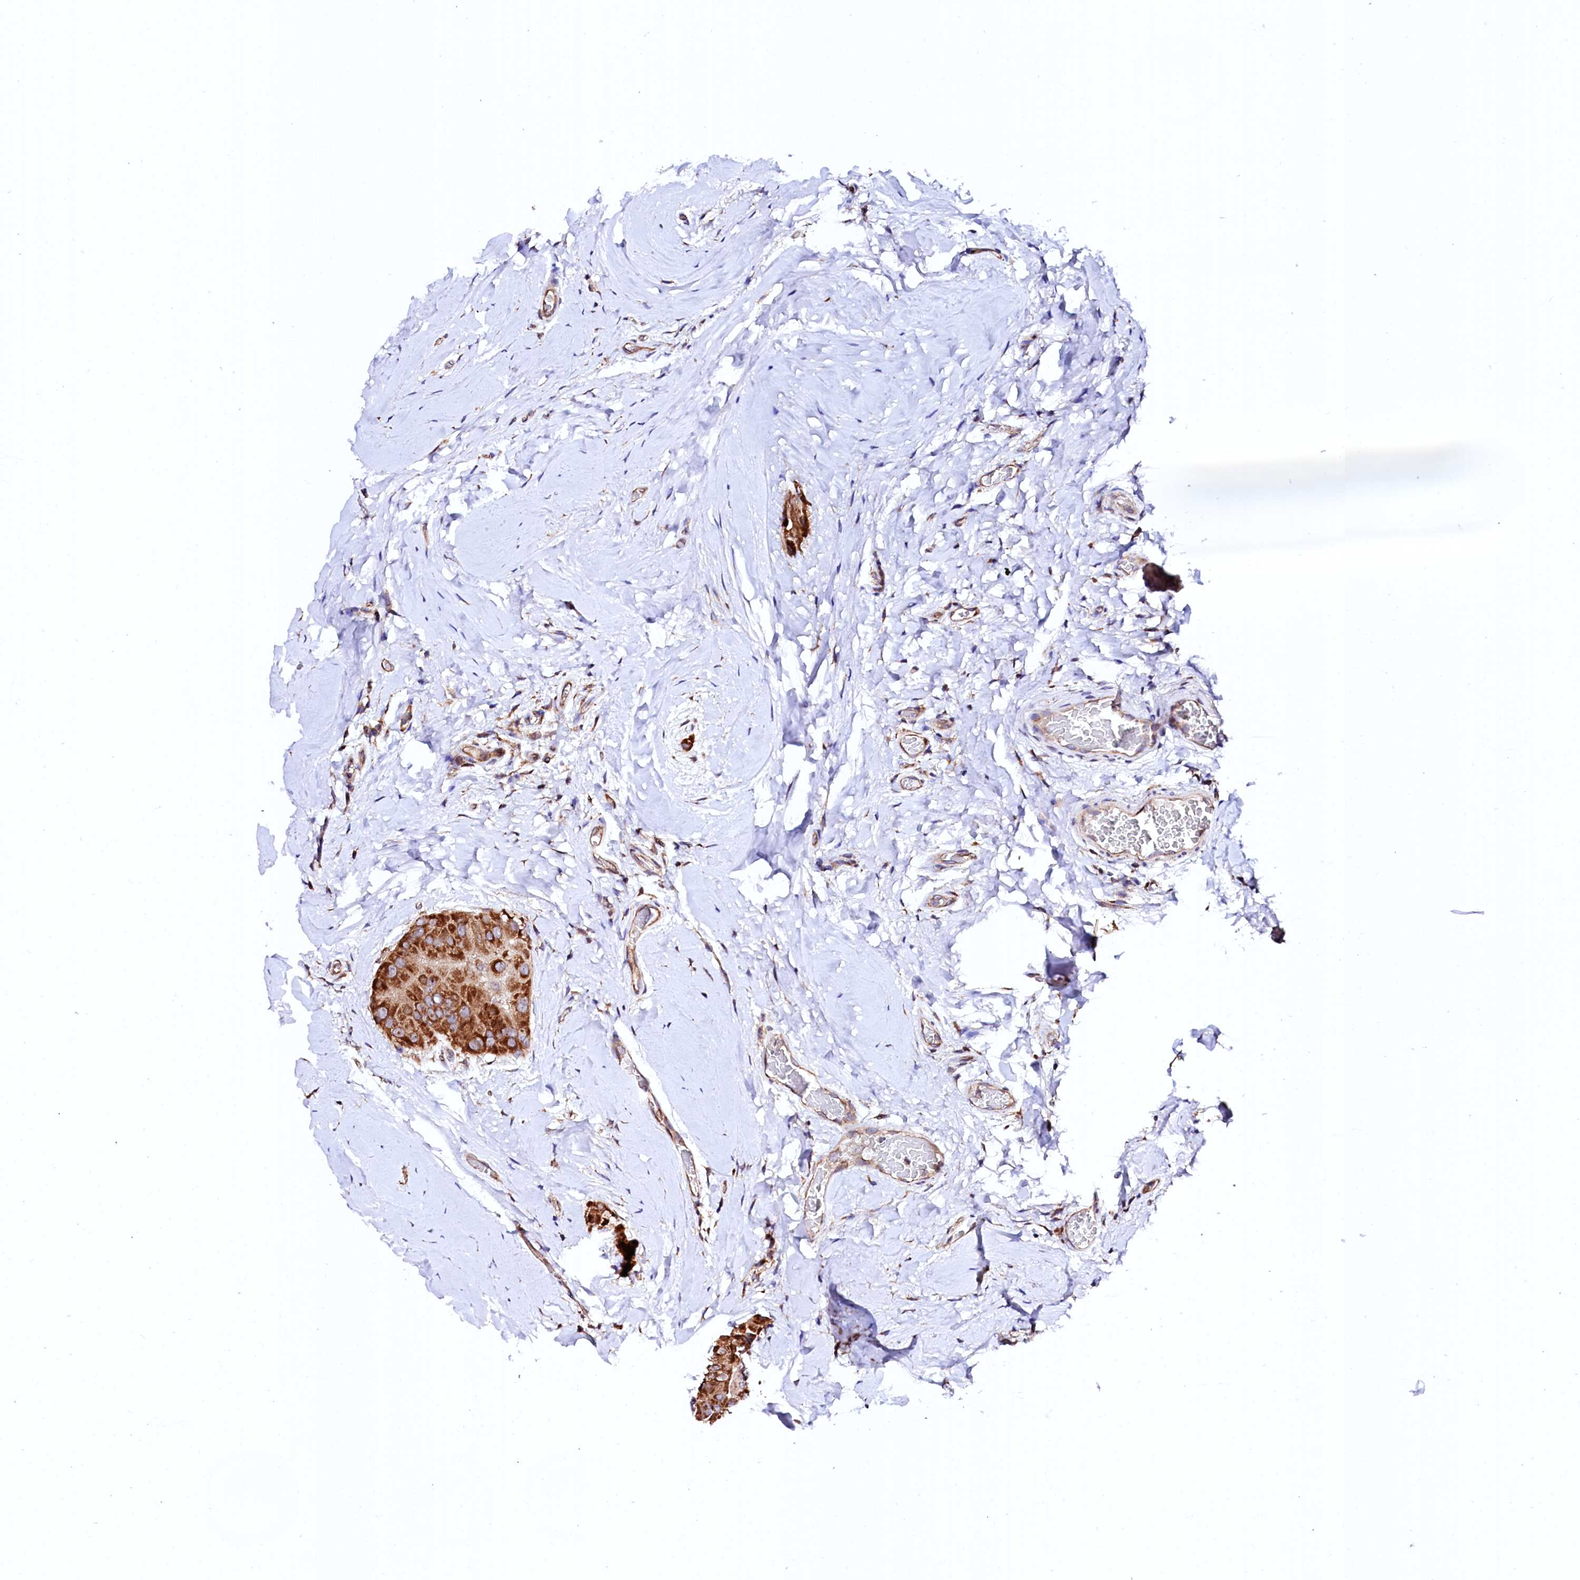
{"staining": {"intensity": "strong", "quantity": ">75%", "location": "cytoplasmic/membranous"}, "tissue": "thyroid cancer", "cell_type": "Tumor cells", "image_type": "cancer", "snomed": [{"axis": "morphology", "description": "Papillary adenocarcinoma, NOS"}, {"axis": "topography", "description": "Thyroid gland"}], "caption": "The micrograph demonstrates staining of thyroid cancer (papillary adenocarcinoma), revealing strong cytoplasmic/membranous protein expression (brown color) within tumor cells.", "gene": "UBE3C", "patient": {"sex": "male", "age": 33}}